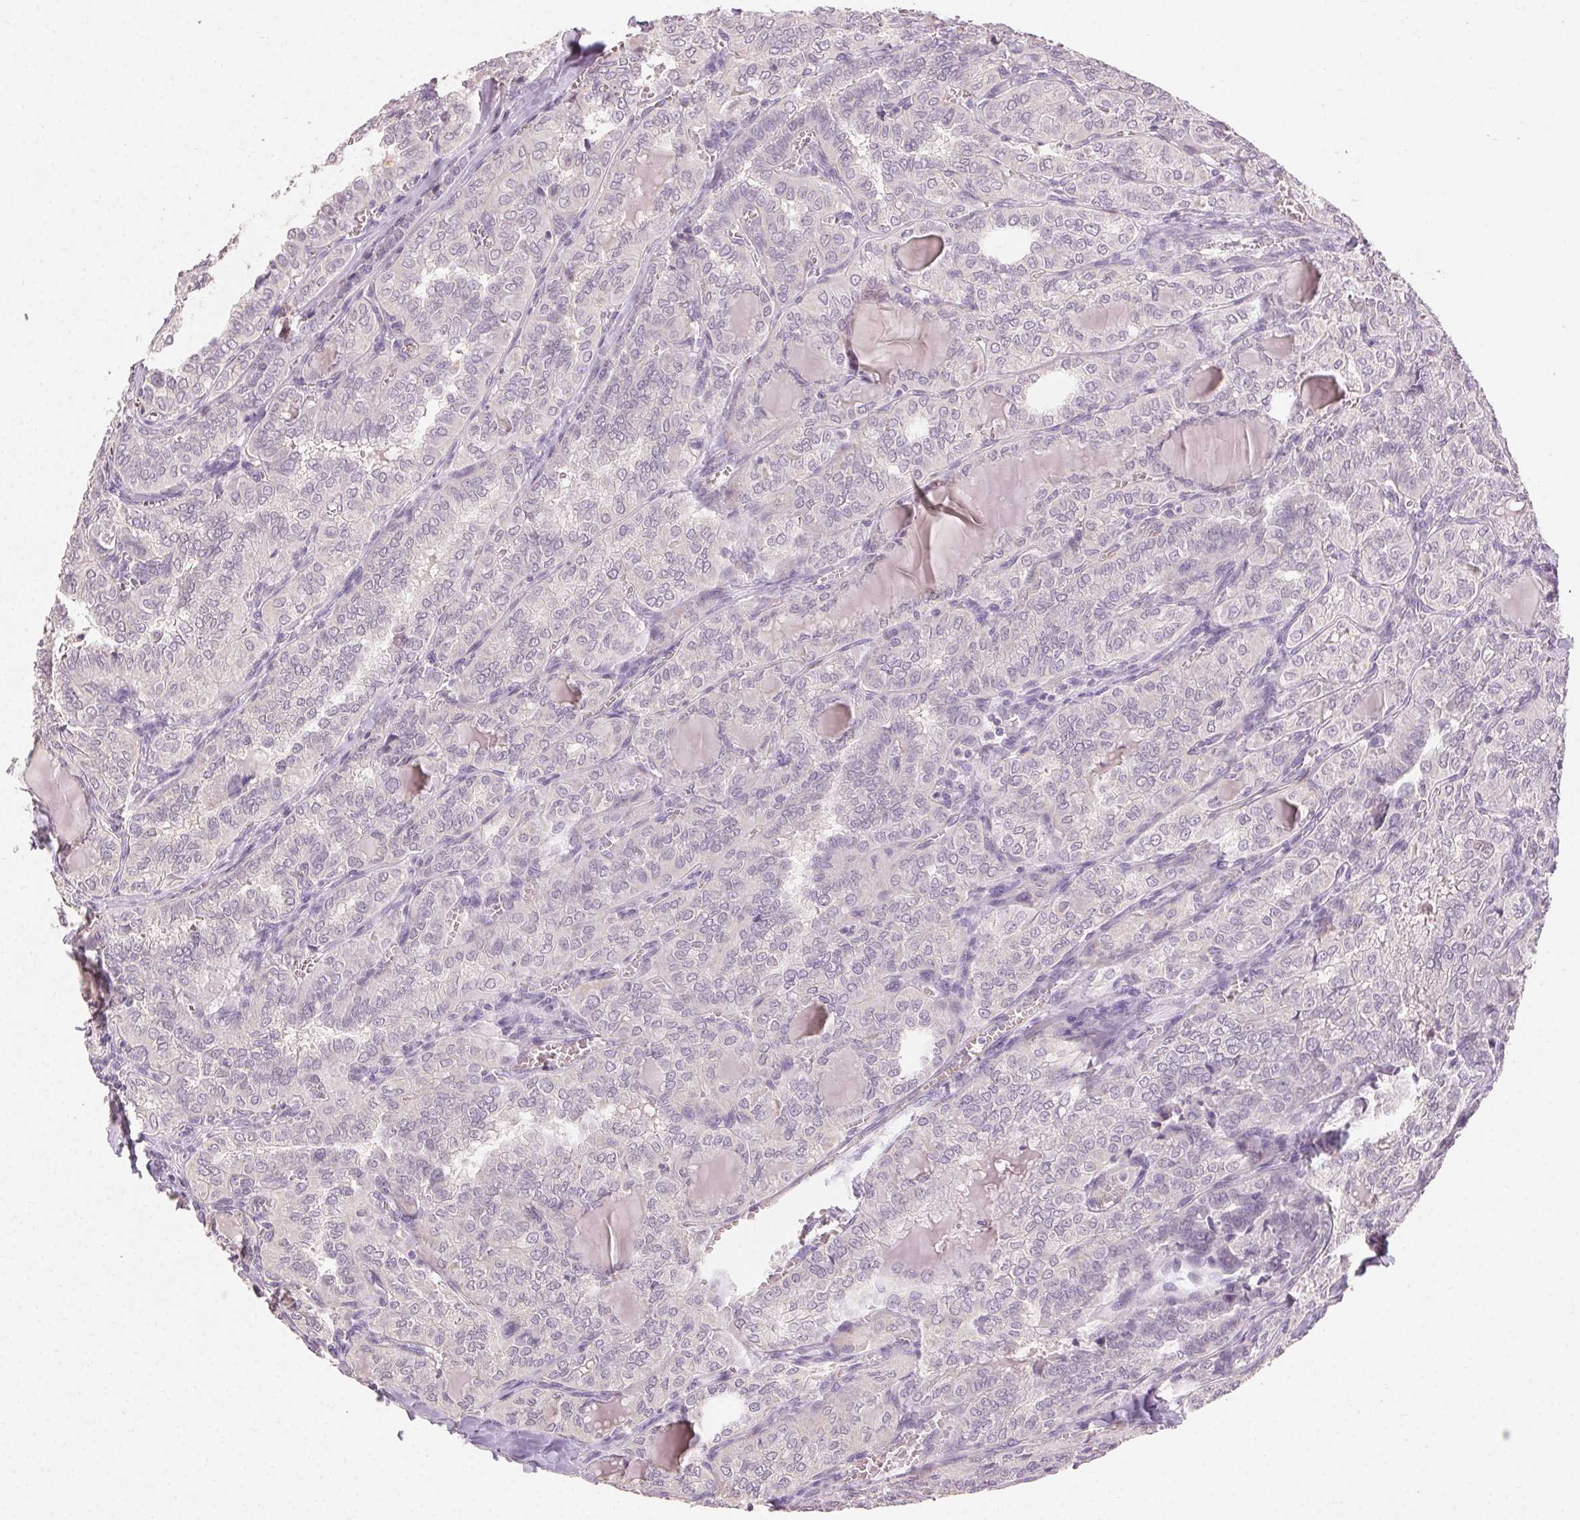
{"staining": {"intensity": "negative", "quantity": "none", "location": "none"}, "tissue": "thyroid cancer", "cell_type": "Tumor cells", "image_type": "cancer", "snomed": [{"axis": "morphology", "description": "Papillary adenocarcinoma, NOS"}, {"axis": "topography", "description": "Thyroid gland"}], "caption": "IHC micrograph of neoplastic tissue: human thyroid papillary adenocarcinoma stained with DAB reveals no significant protein positivity in tumor cells.", "gene": "CLTRN", "patient": {"sex": "female", "age": 41}}